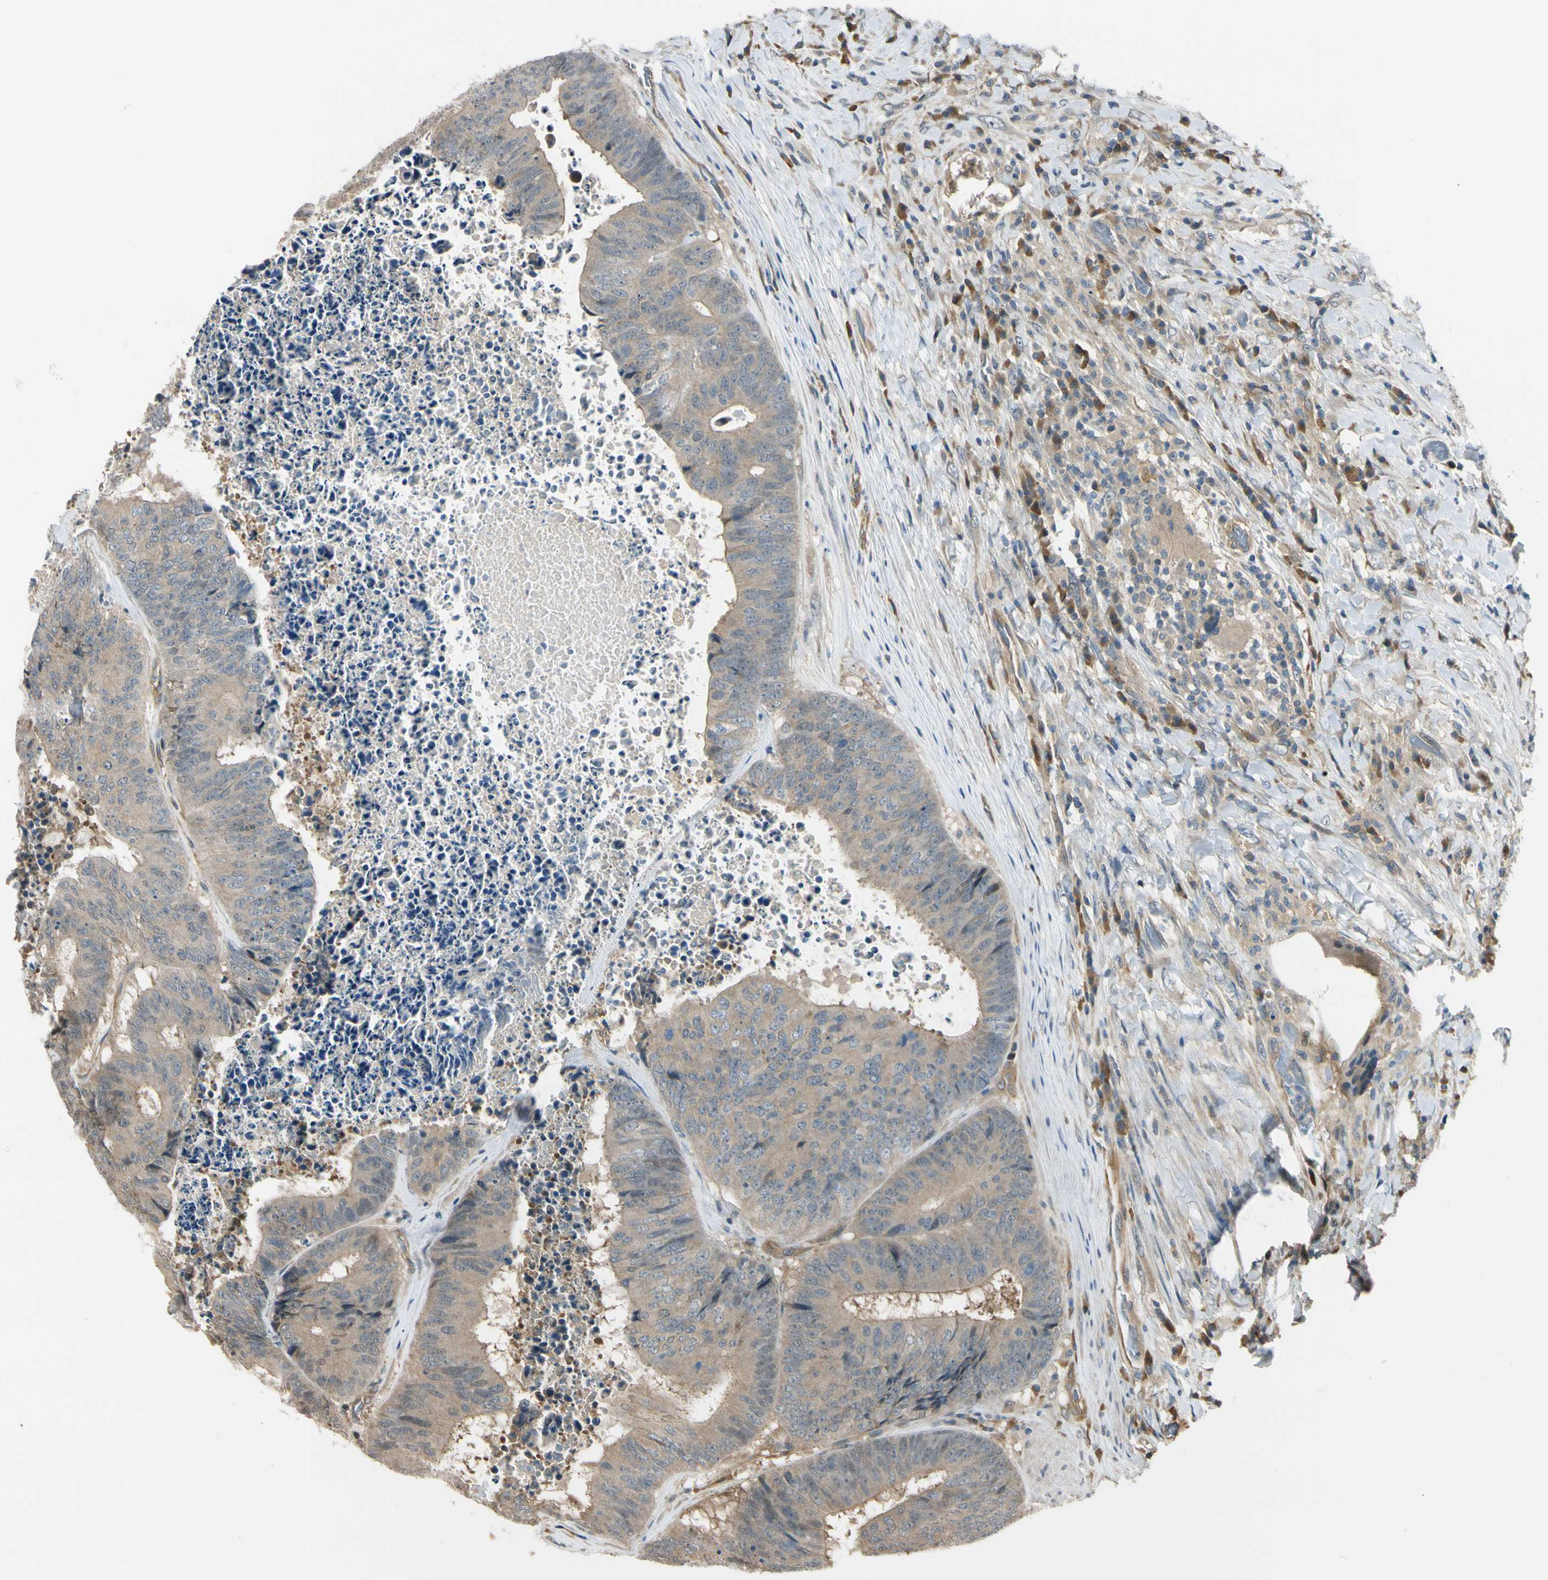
{"staining": {"intensity": "weak", "quantity": ">75%", "location": "cytoplasmic/membranous"}, "tissue": "colorectal cancer", "cell_type": "Tumor cells", "image_type": "cancer", "snomed": [{"axis": "morphology", "description": "Adenocarcinoma, NOS"}, {"axis": "topography", "description": "Rectum"}], "caption": "Colorectal cancer (adenocarcinoma) was stained to show a protein in brown. There is low levels of weak cytoplasmic/membranous staining in approximately >75% of tumor cells.", "gene": "RASGRF1", "patient": {"sex": "male", "age": 72}}